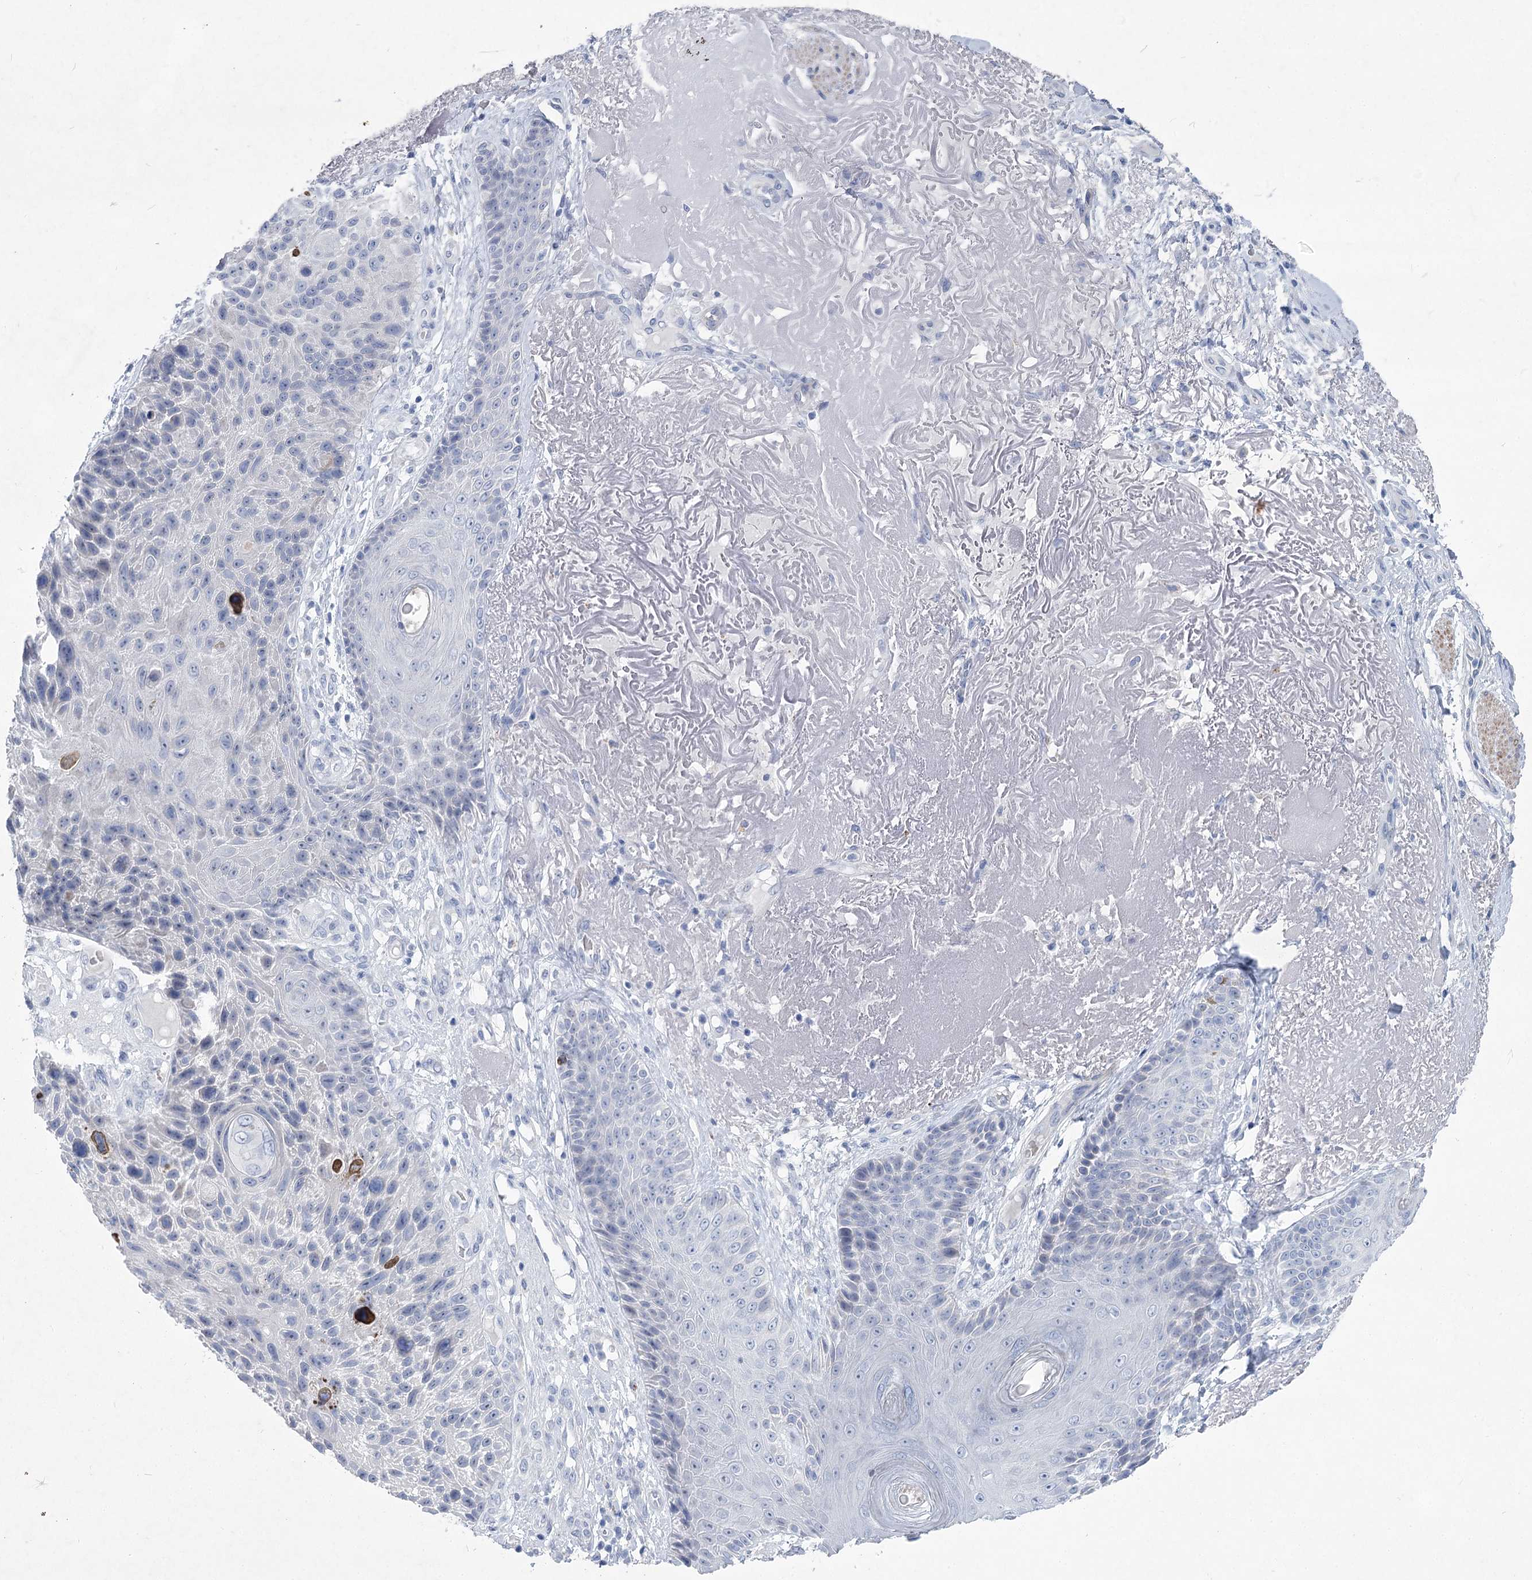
{"staining": {"intensity": "negative", "quantity": "none", "location": "none"}, "tissue": "skin cancer", "cell_type": "Tumor cells", "image_type": "cancer", "snomed": [{"axis": "morphology", "description": "Squamous cell carcinoma, NOS"}, {"axis": "topography", "description": "Skin"}], "caption": "An image of squamous cell carcinoma (skin) stained for a protein exhibits no brown staining in tumor cells. (DAB immunohistochemistry, high magnification).", "gene": "WDR74", "patient": {"sex": "female", "age": 88}}